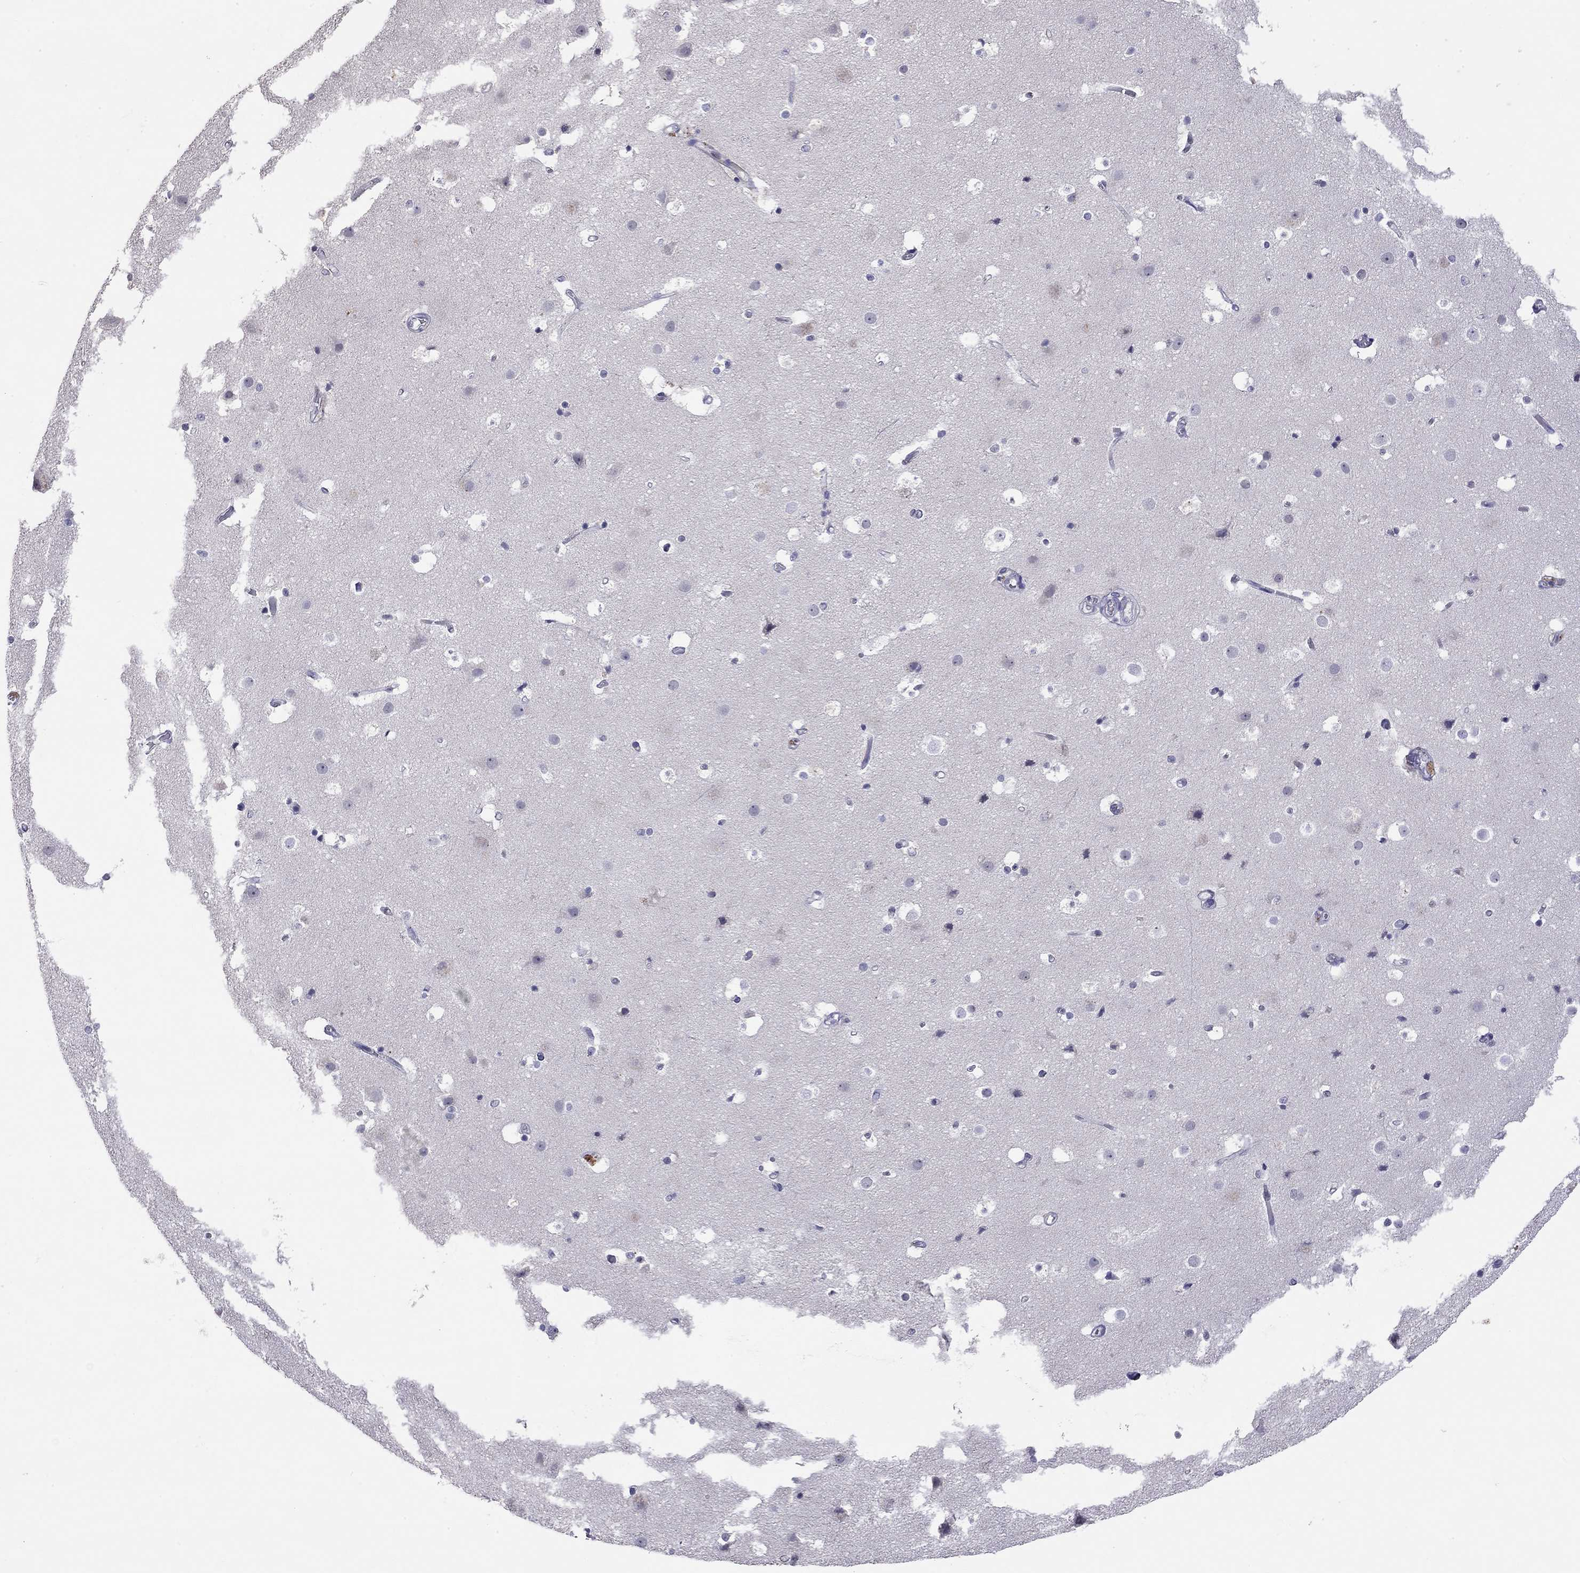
{"staining": {"intensity": "moderate", "quantity": "<25%", "location": "cytoplasmic/membranous"}, "tissue": "cerebral cortex", "cell_type": "Endothelial cells", "image_type": "normal", "snomed": [{"axis": "morphology", "description": "Normal tissue, NOS"}, {"axis": "topography", "description": "Cerebral cortex"}], "caption": "This is a micrograph of immunohistochemistry staining of unremarkable cerebral cortex, which shows moderate staining in the cytoplasmic/membranous of endothelial cells.", "gene": "WNK3", "patient": {"sex": "female", "age": 52}}